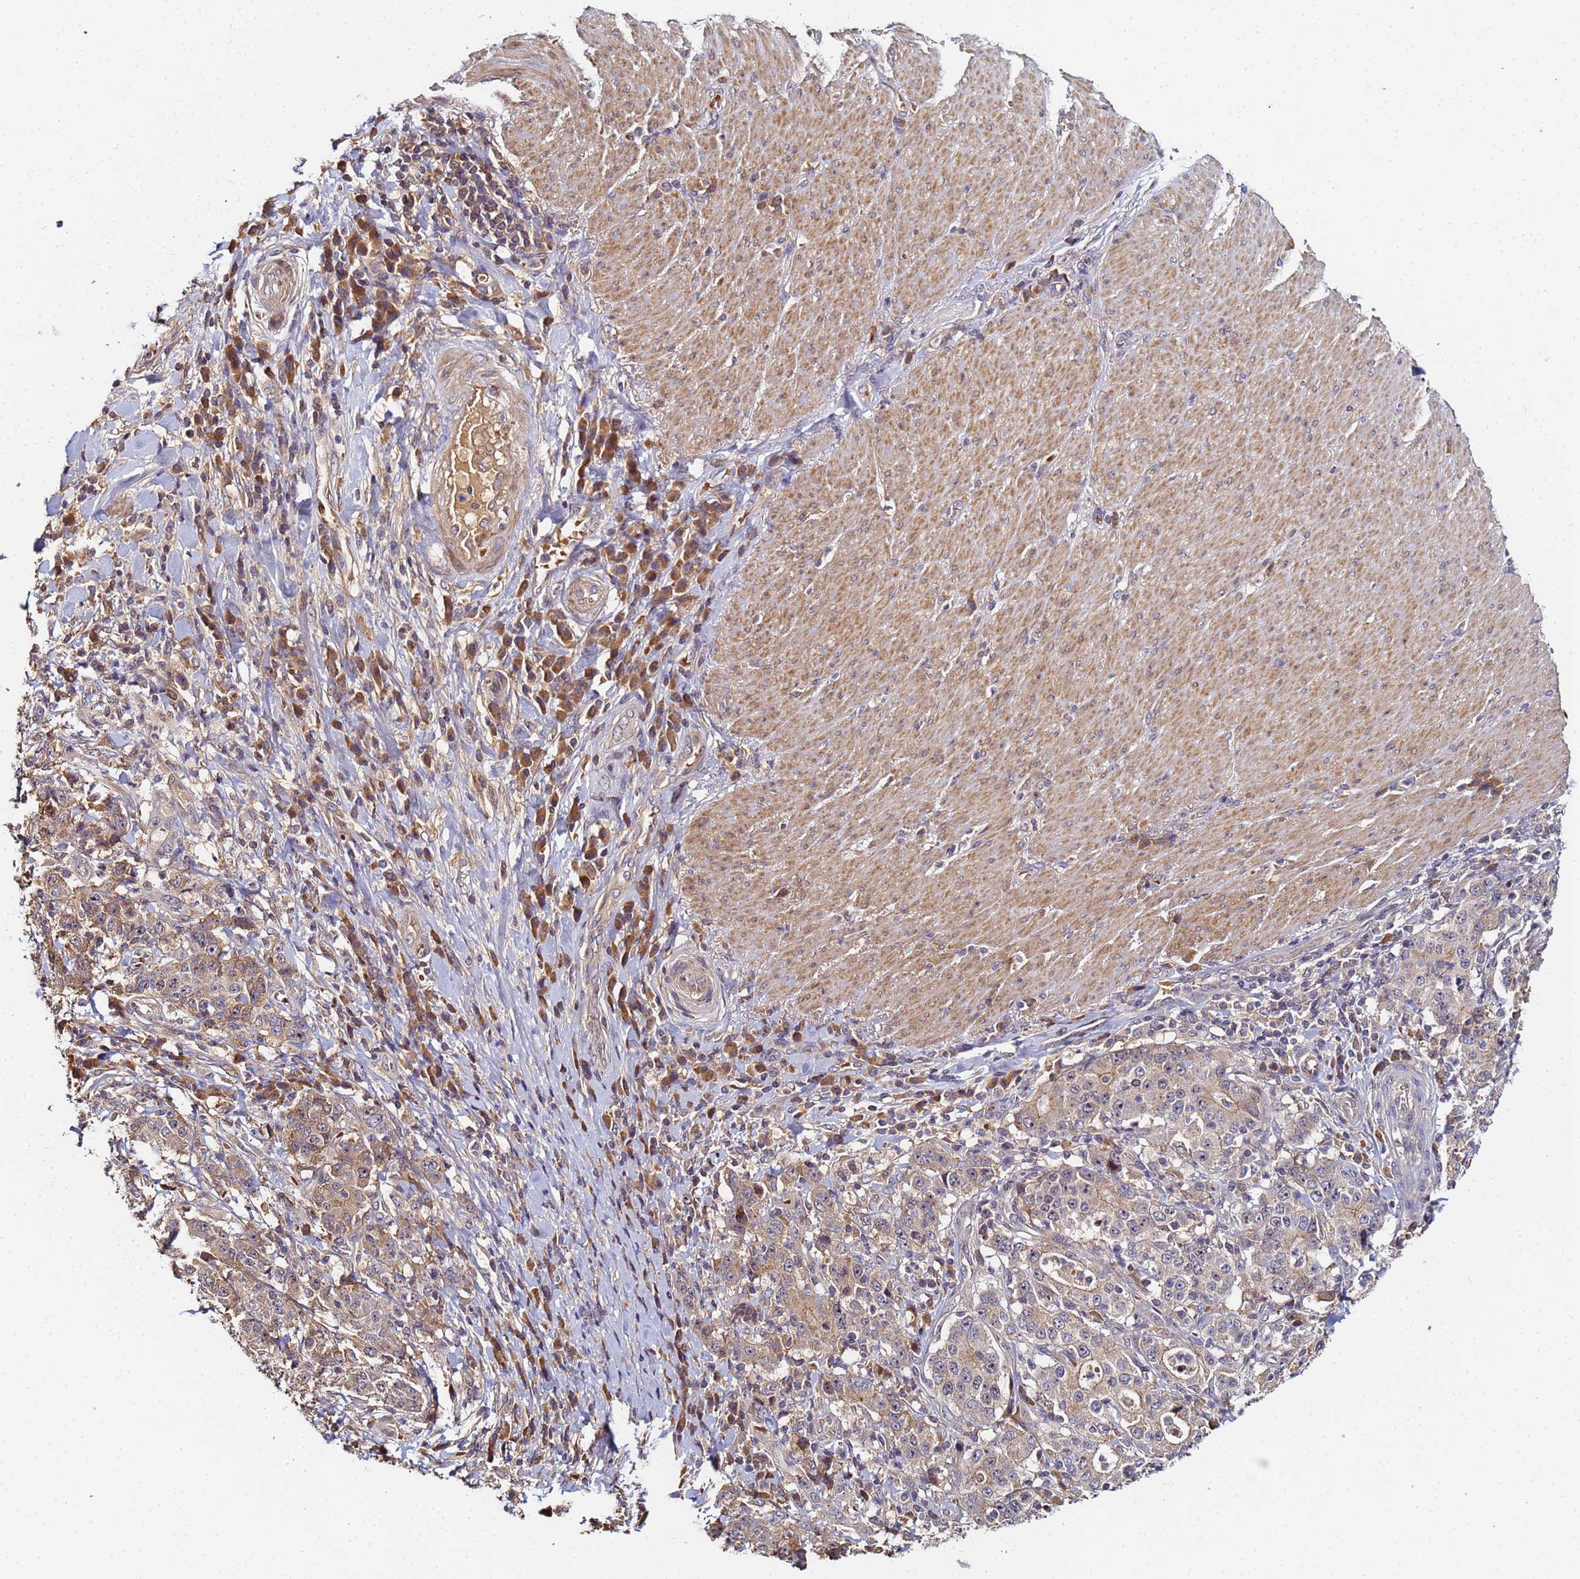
{"staining": {"intensity": "weak", "quantity": "25%-75%", "location": "cytoplasmic/membranous"}, "tissue": "stomach cancer", "cell_type": "Tumor cells", "image_type": "cancer", "snomed": [{"axis": "morphology", "description": "Normal tissue, NOS"}, {"axis": "morphology", "description": "Adenocarcinoma, NOS"}, {"axis": "topography", "description": "Stomach, upper"}, {"axis": "topography", "description": "Stomach"}], "caption": "Protein expression analysis of stomach cancer (adenocarcinoma) demonstrates weak cytoplasmic/membranous expression in about 25%-75% of tumor cells.", "gene": "OSER1", "patient": {"sex": "male", "age": 59}}